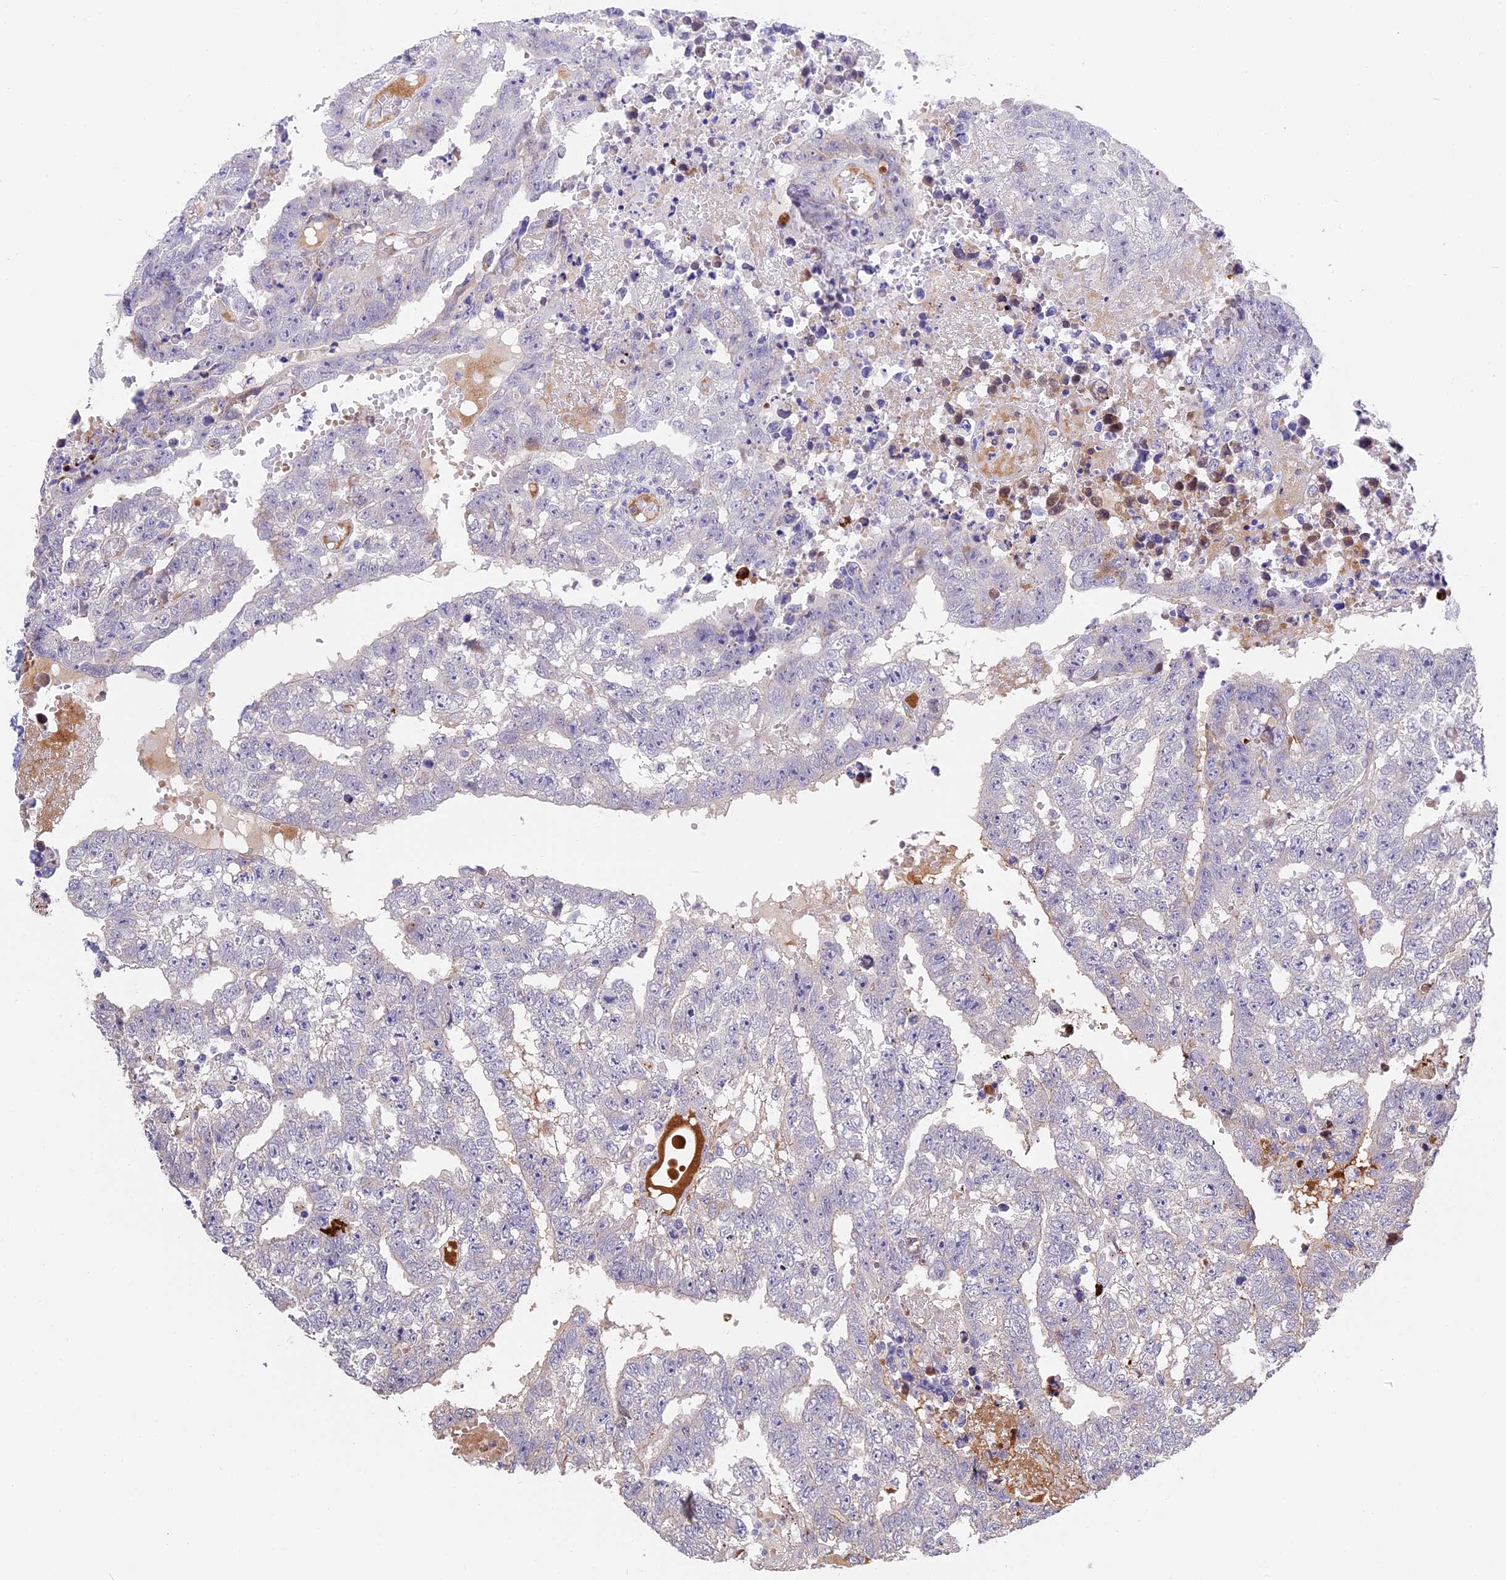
{"staining": {"intensity": "negative", "quantity": "none", "location": "none"}, "tissue": "testis cancer", "cell_type": "Tumor cells", "image_type": "cancer", "snomed": [{"axis": "morphology", "description": "Carcinoma, Embryonal, NOS"}, {"axis": "topography", "description": "Testis"}], "caption": "Immunohistochemistry micrograph of neoplastic tissue: human testis cancer stained with DAB (3,3'-diaminobenzidine) reveals no significant protein expression in tumor cells.", "gene": "MFSD2A", "patient": {"sex": "male", "age": 25}}